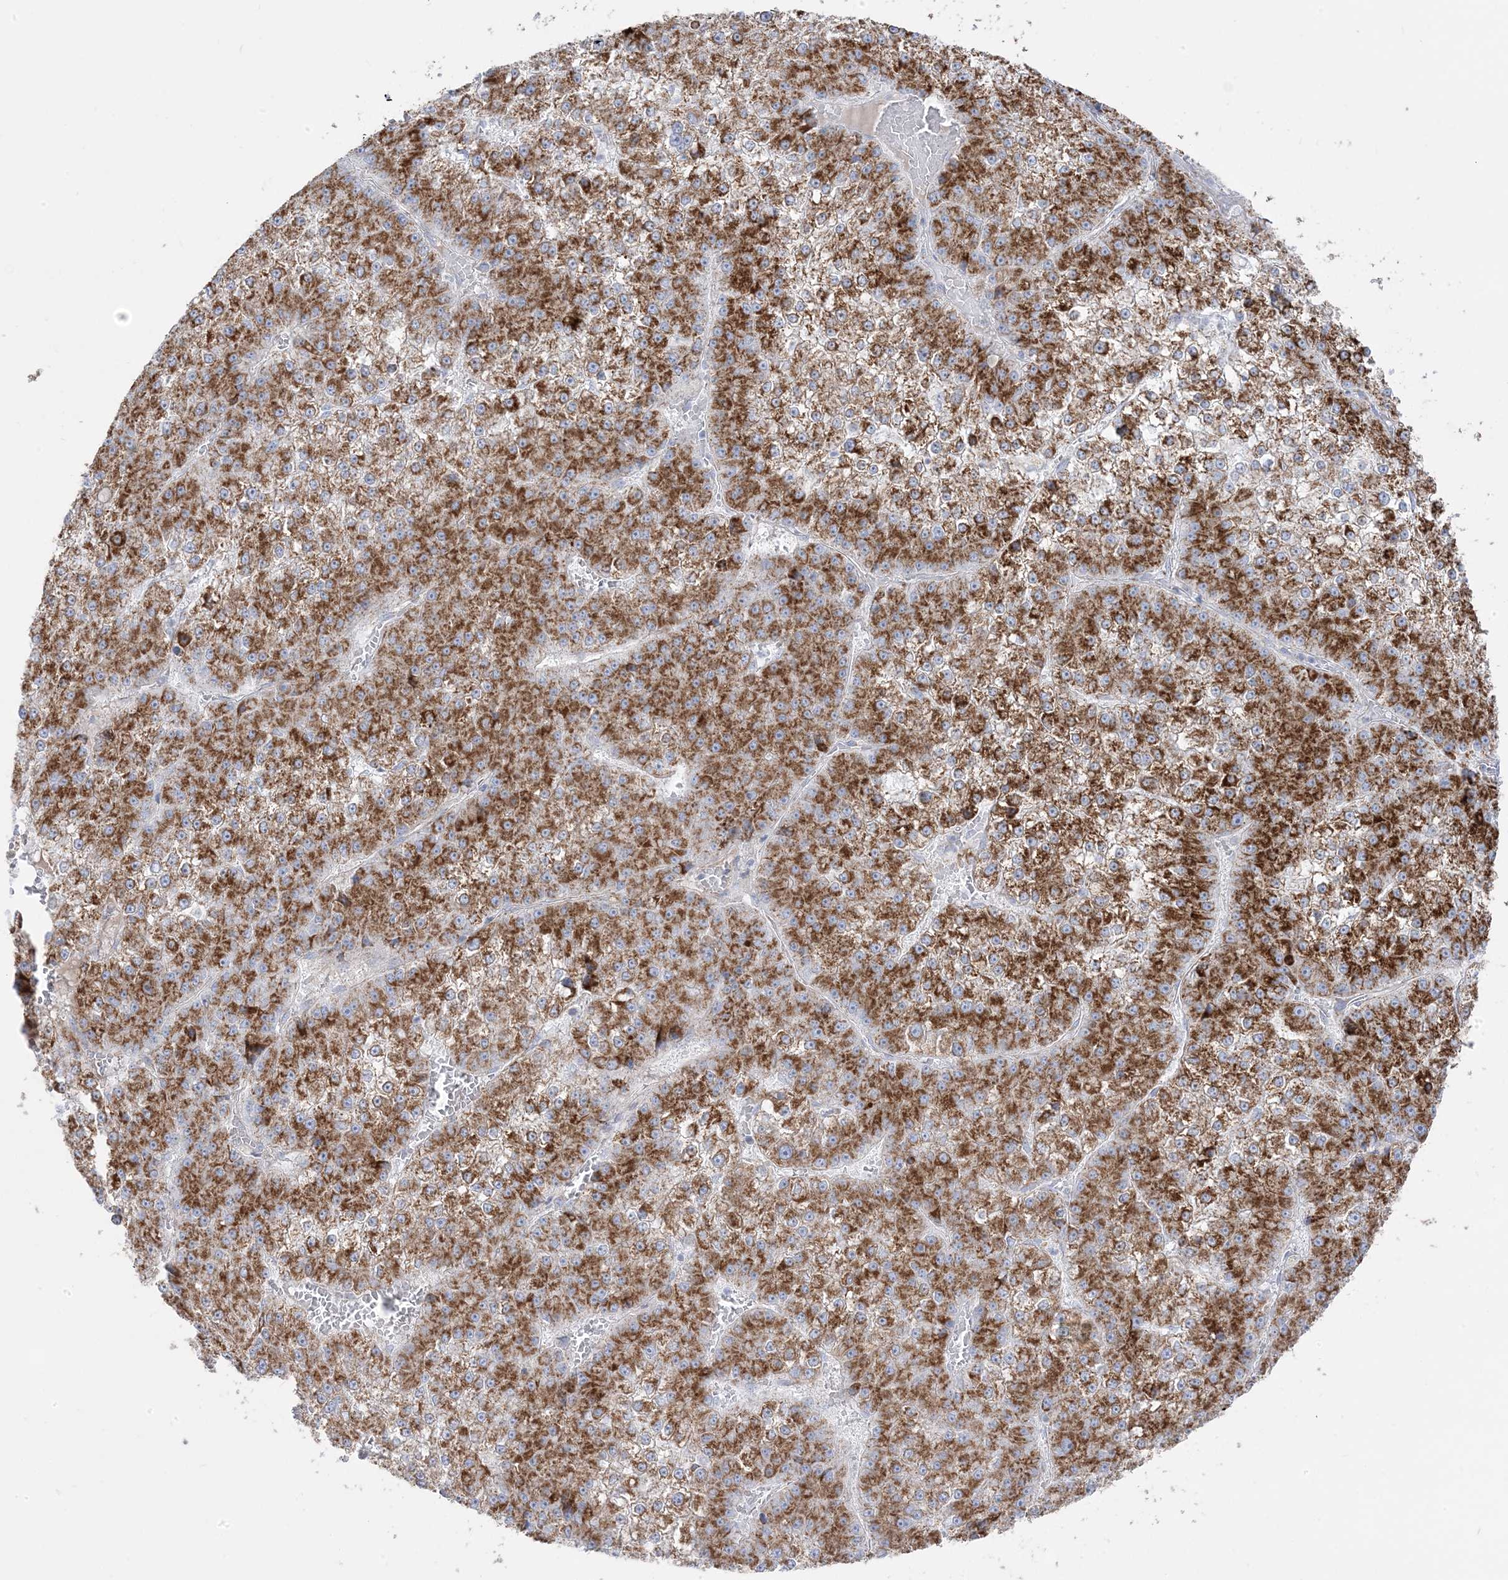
{"staining": {"intensity": "moderate", "quantity": ">75%", "location": "cytoplasmic/membranous"}, "tissue": "liver cancer", "cell_type": "Tumor cells", "image_type": "cancer", "snomed": [{"axis": "morphology", "description": "Carcinoma, Hepatocellular, NOS"}, {"axis": "topography", "description": "Liver"}], "caption": "Immunohistochemistry (IHC) staining of hepatocellular carcinoma (liver), which displays medium levels of moderate cytoplasmic/membranous expression in about >75% of tumor cells indicating moderate cytoplasmic/membranous protein positivity. The staining was performed using DAB (brown) for protein detection and nuclei were counterstained in hematoxylin (blue).", "gene": "PCCB", "patient": {"sex": "female", "age": 73}}